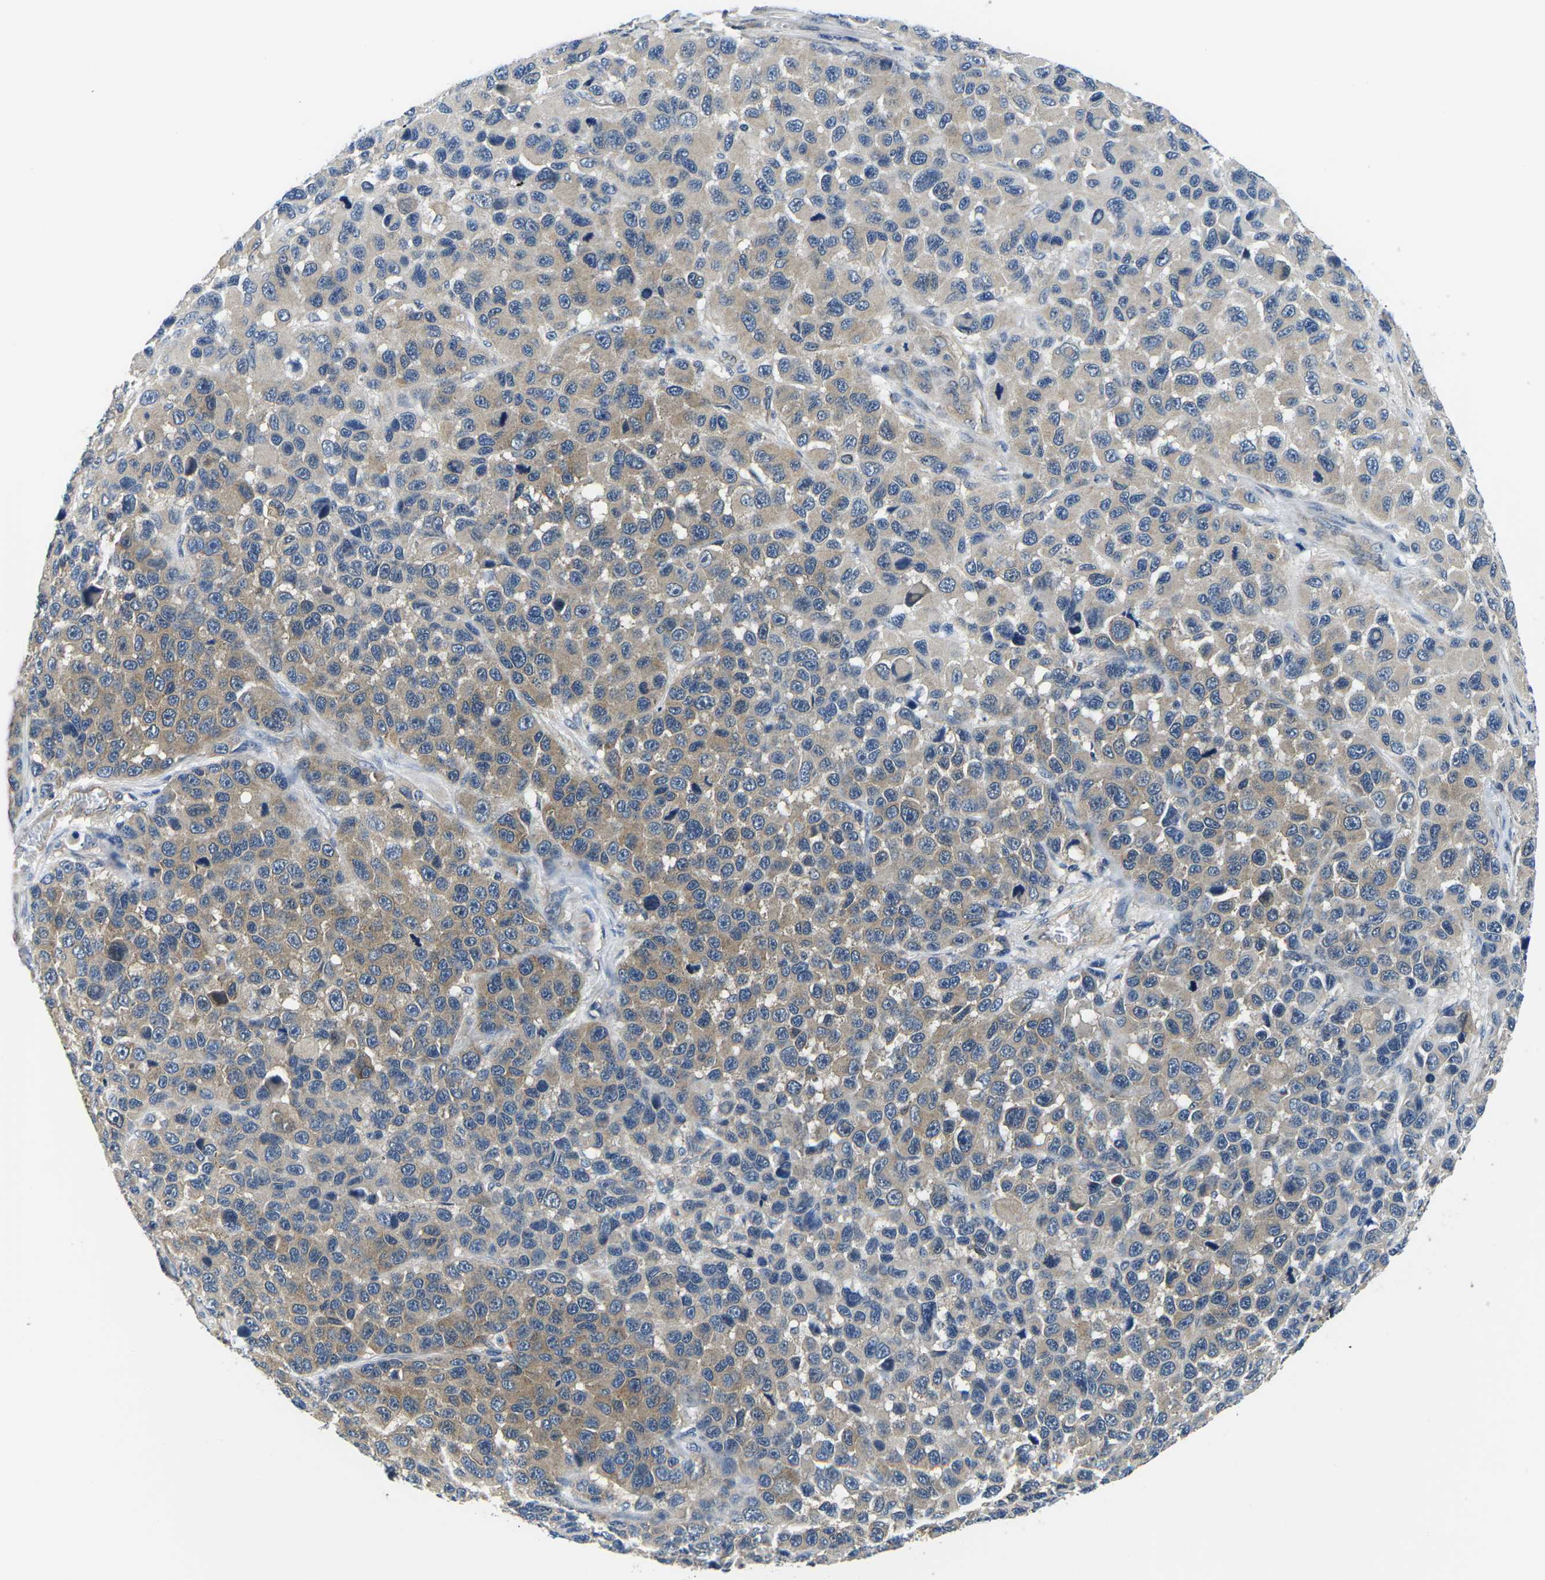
{"staining": {"intensity": "moderate", "quantity": ">75%", "location": "cytoplasmic/membranous"}, "tissue": "melanoma", "cell_type": "Tumor cells", "image_type": "cancer", "snomed": [{"axis": "morphology", "description": "Malignant melanoma, NOS"}, {"axis": "topography", "description": "Skin"}], "caption": "A brown stain labels moderate cytoplasmic/membranous expression of a protein in malignant melanoma tumor cells.", "gene": "GSK3B", "patient": {"sex": "male", "age": 53}}